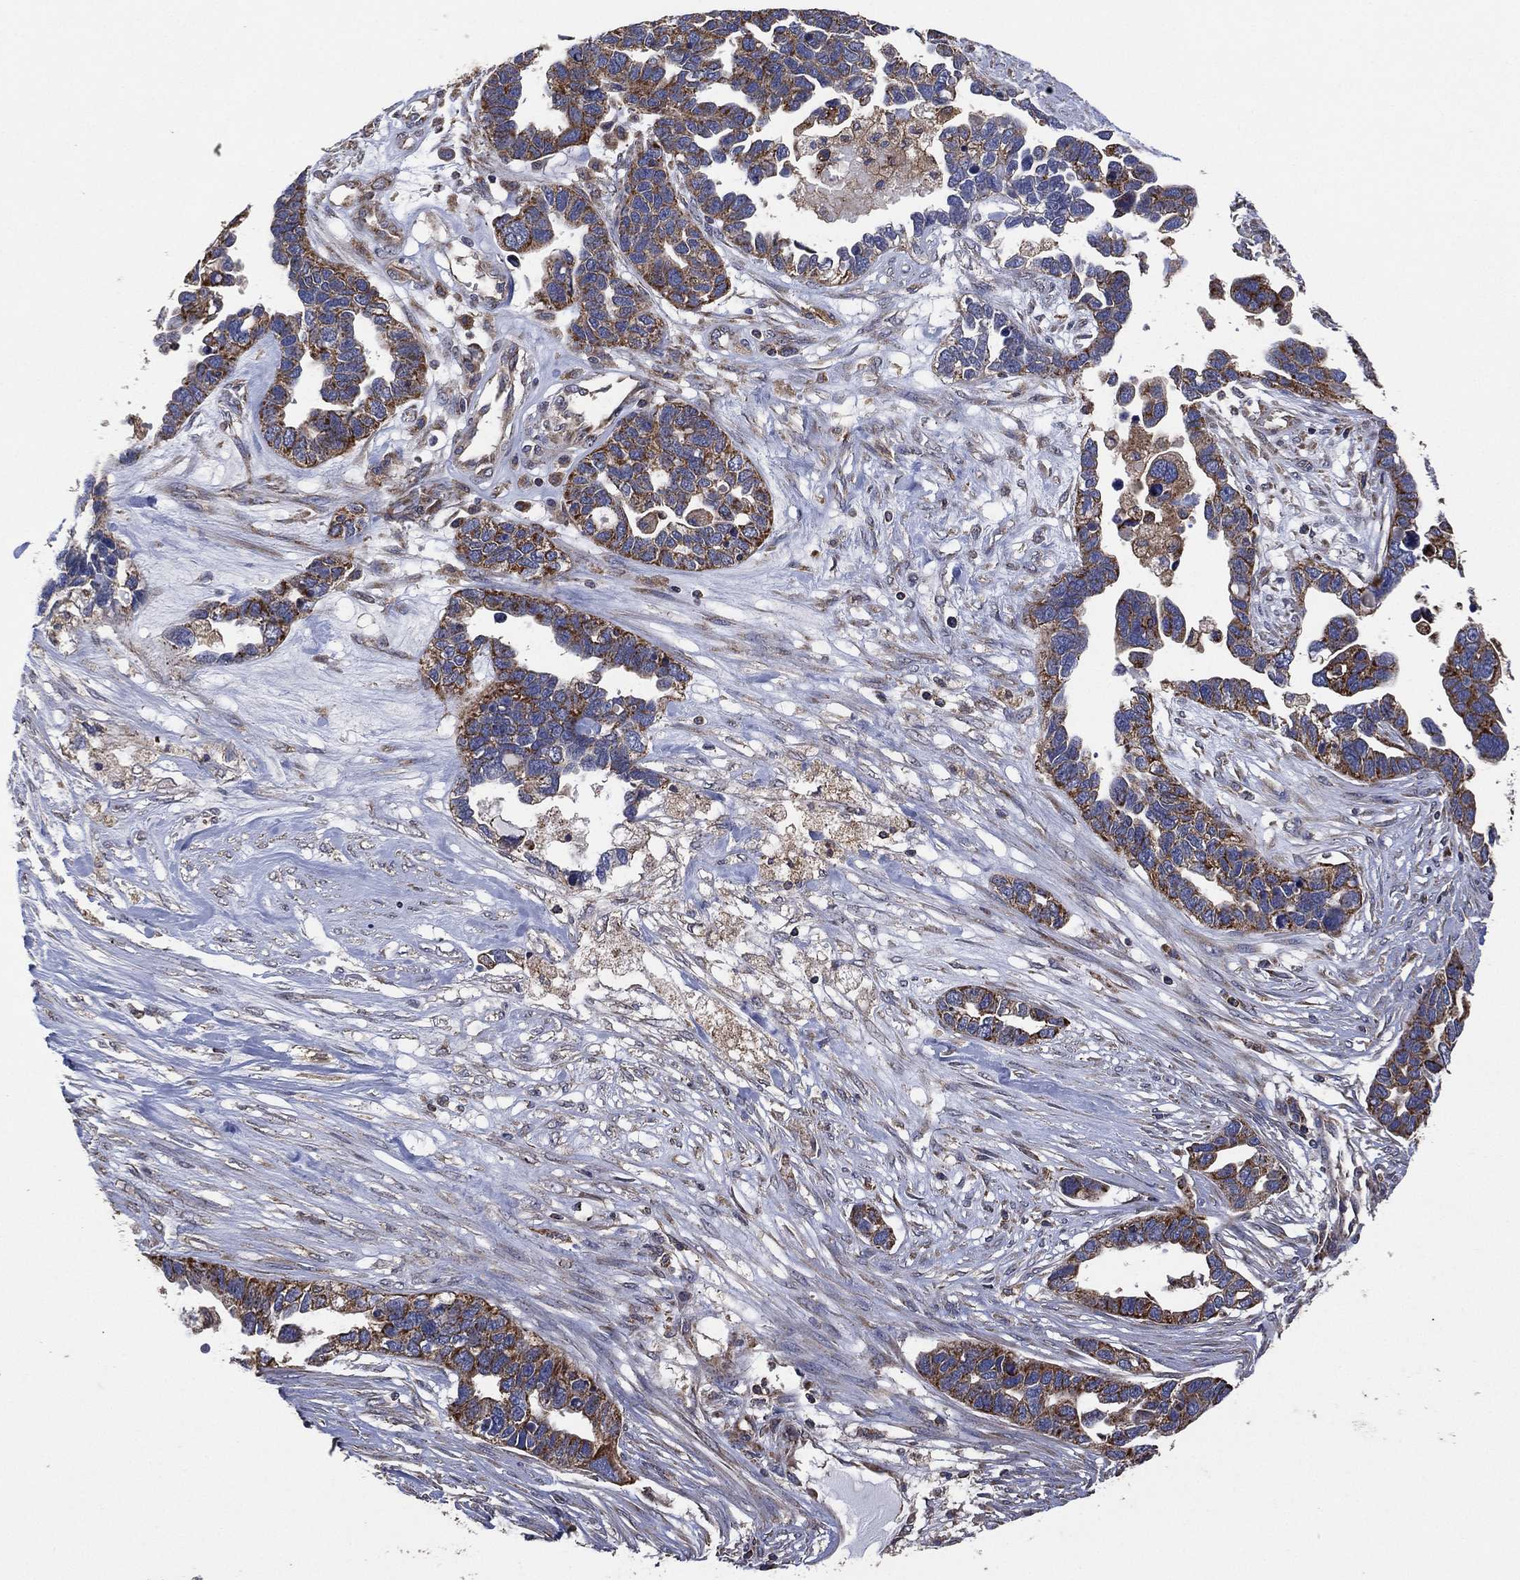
{"staining": {"intensity": "moderate", "quantity": ">75%", "location": "cytoplasmic/membranous"}, "tissue": "ovarian cancer", "cell_type": "Tumor cells", "image_type": "cancer", "snomed": [{"axis": "morphology", "description": "Cystadenocarcinoma, serous, NOS"}, {"axis": "topography", "description": "Ovary"}], "caption": "An immunohistochemistry (IHC) image of neoplastic tissue is shown. Protein staining in brown labels moderate cytoplasmic/membranous positivity in ovarian cancer within tumor cells. (Brightfield microscopy of DAB IHC at high magnification).", "gene": "LIMD1", "patient": {"sex": "female", "age": 54}}